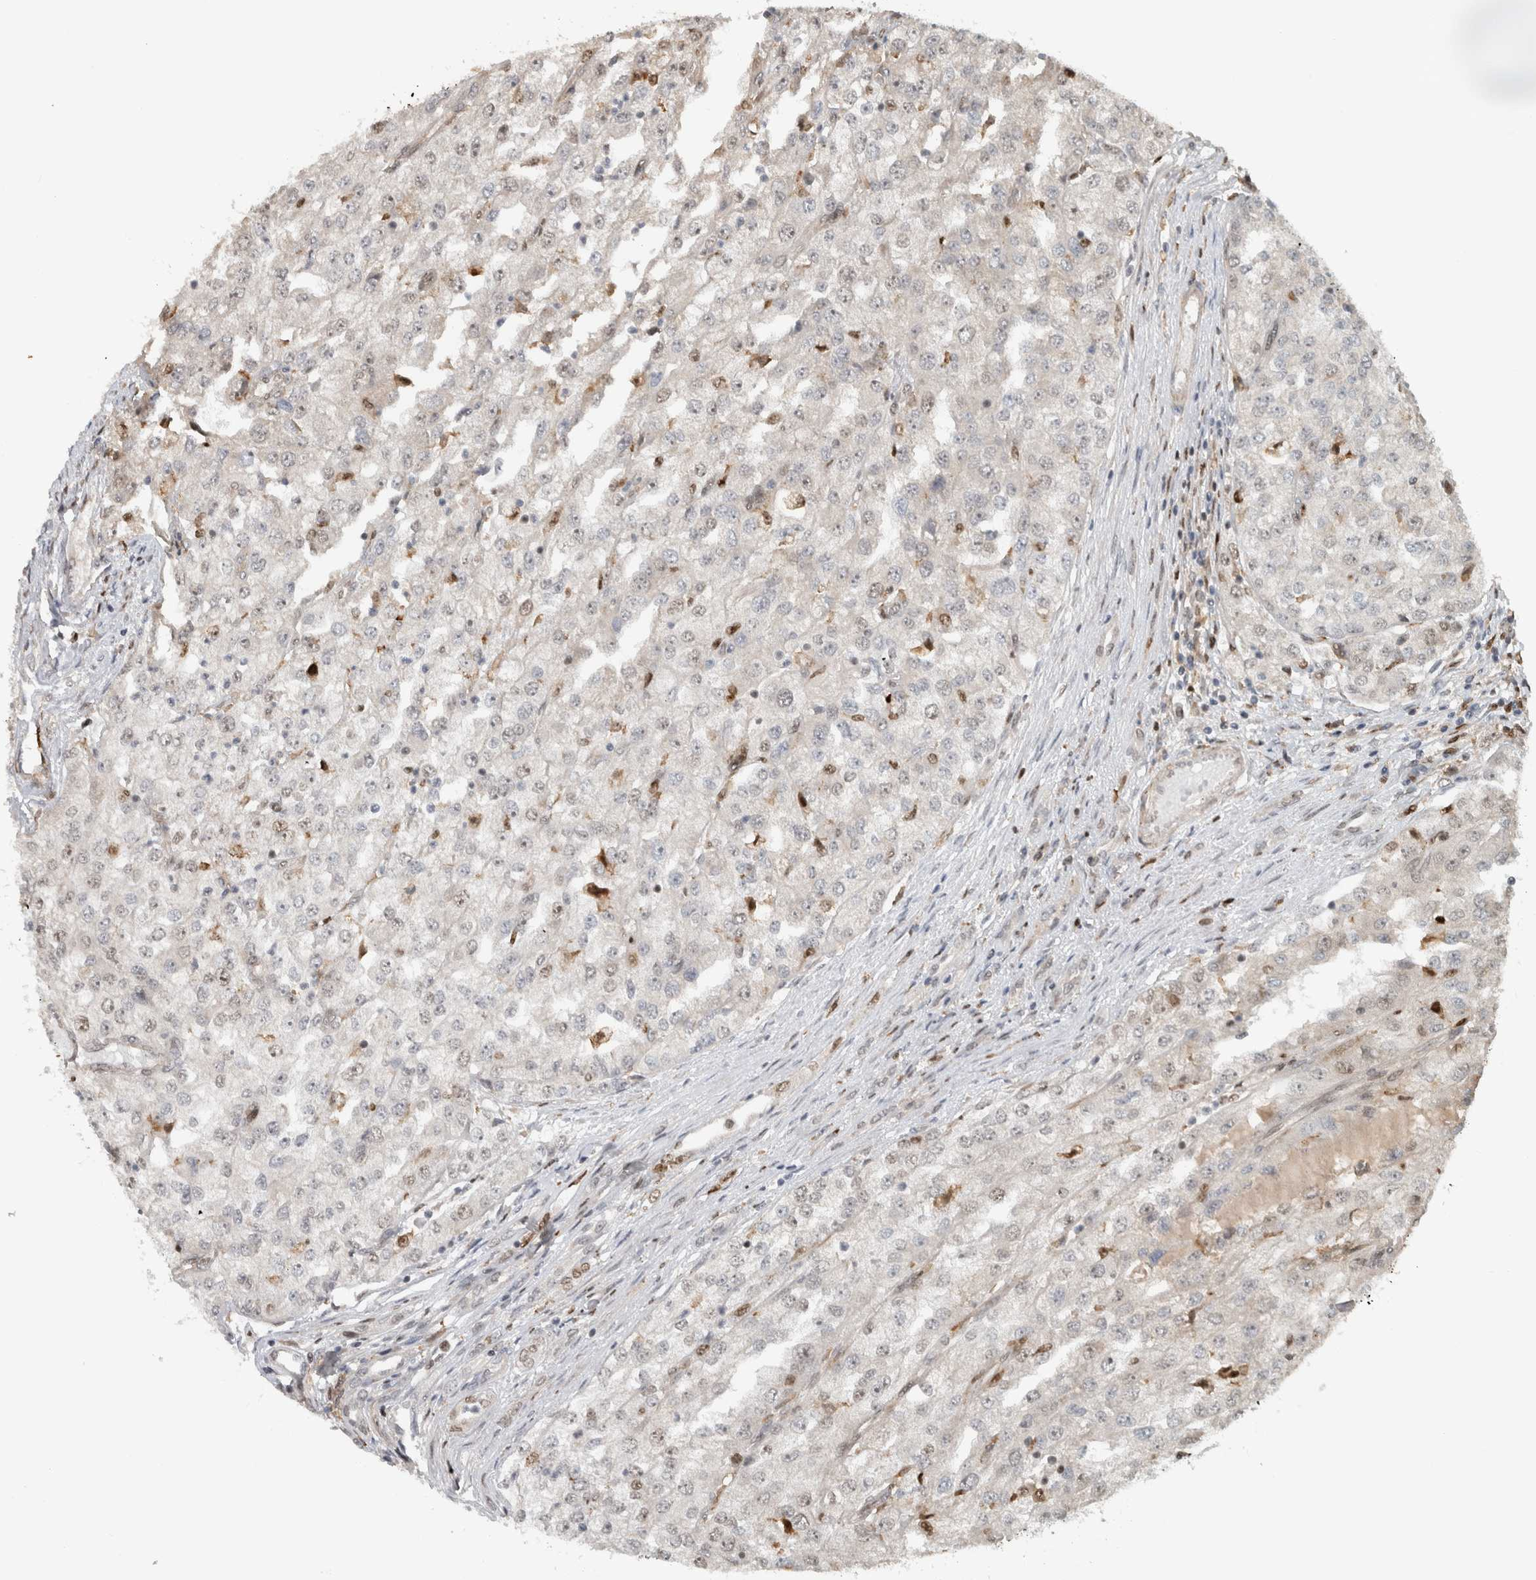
{"staining": {"intensity": "negative", "quantity": "none", "location": "none"}, "tissue": "renal cancer", "cell_type": "Tumor cells", "image_type": "cancer", "snomed": [{"axis": "morphology", "description": "Adenocarcinoma, NOS"}, {"axis": "topography", "description": "Kidney"}], "caption": "Adenocarcinoma (renal) was stained to show a protein in brown. There is no significant expression in tumor cells.", "gene": "INSRR", "patient": {"sex": "female", "age": 54}}